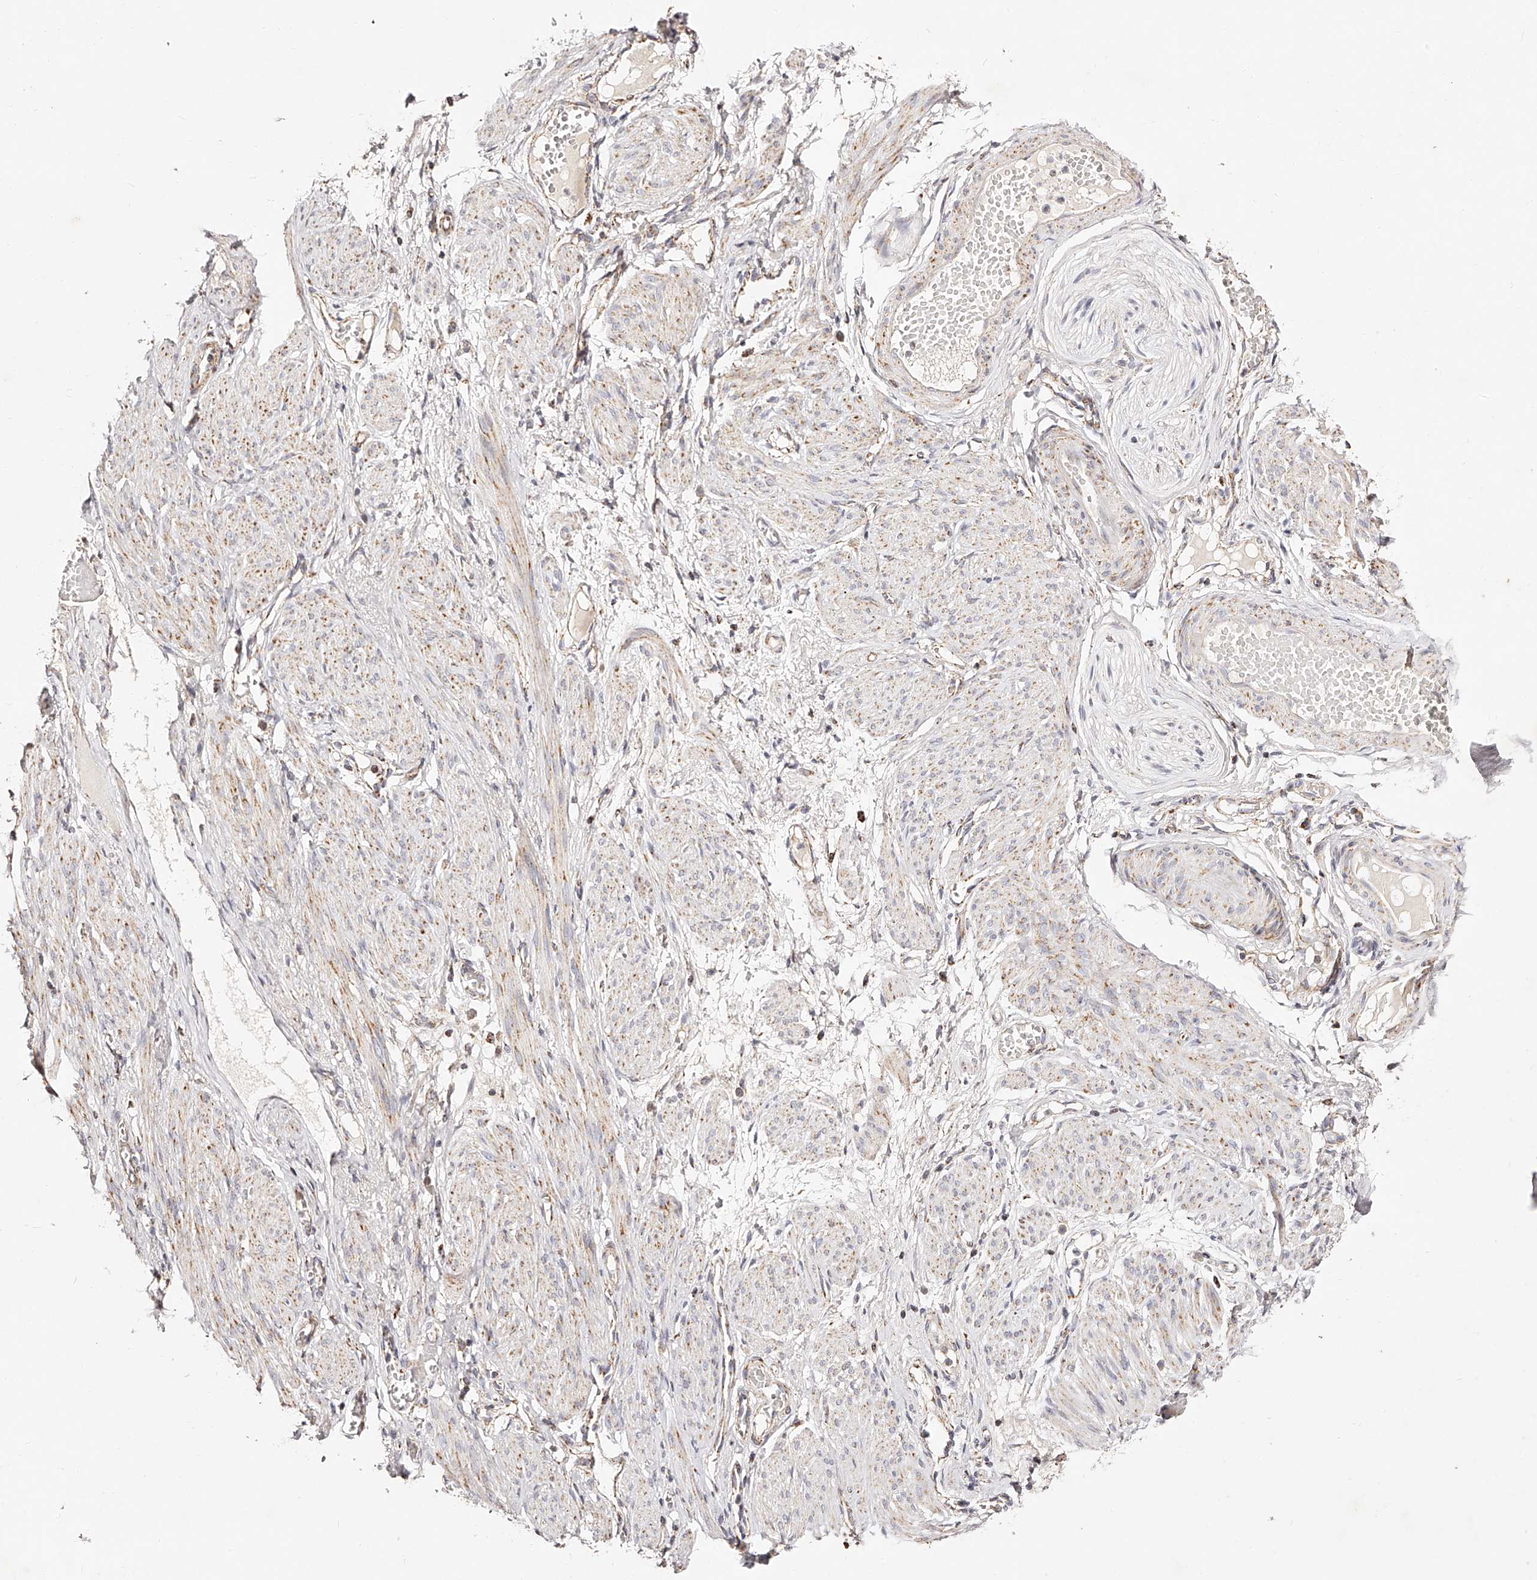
{"staining": {"intensity": "weak", "quantity": ">75%", "location": "cytoplasmic/membranous"}, "tissue": "adipose tissue", "cell_type": "Adipocytes", "image_type": "normal", "snomed": [{"axis": "morphology", "description": "Normal tissue, NOS"}, {"axis": "topography", "description": "Smooth muscle"}, {"axis": "topography", "description": "Peripheral nerve tissue"}], "caption": "Adipose tissue stained with DAB IHC displays low levels of weak cytoplasmic/membranous staining in about >75% of adipocytes.", "gene": "NDUFV3", "patient": {"sex": "female", "age": 39}}